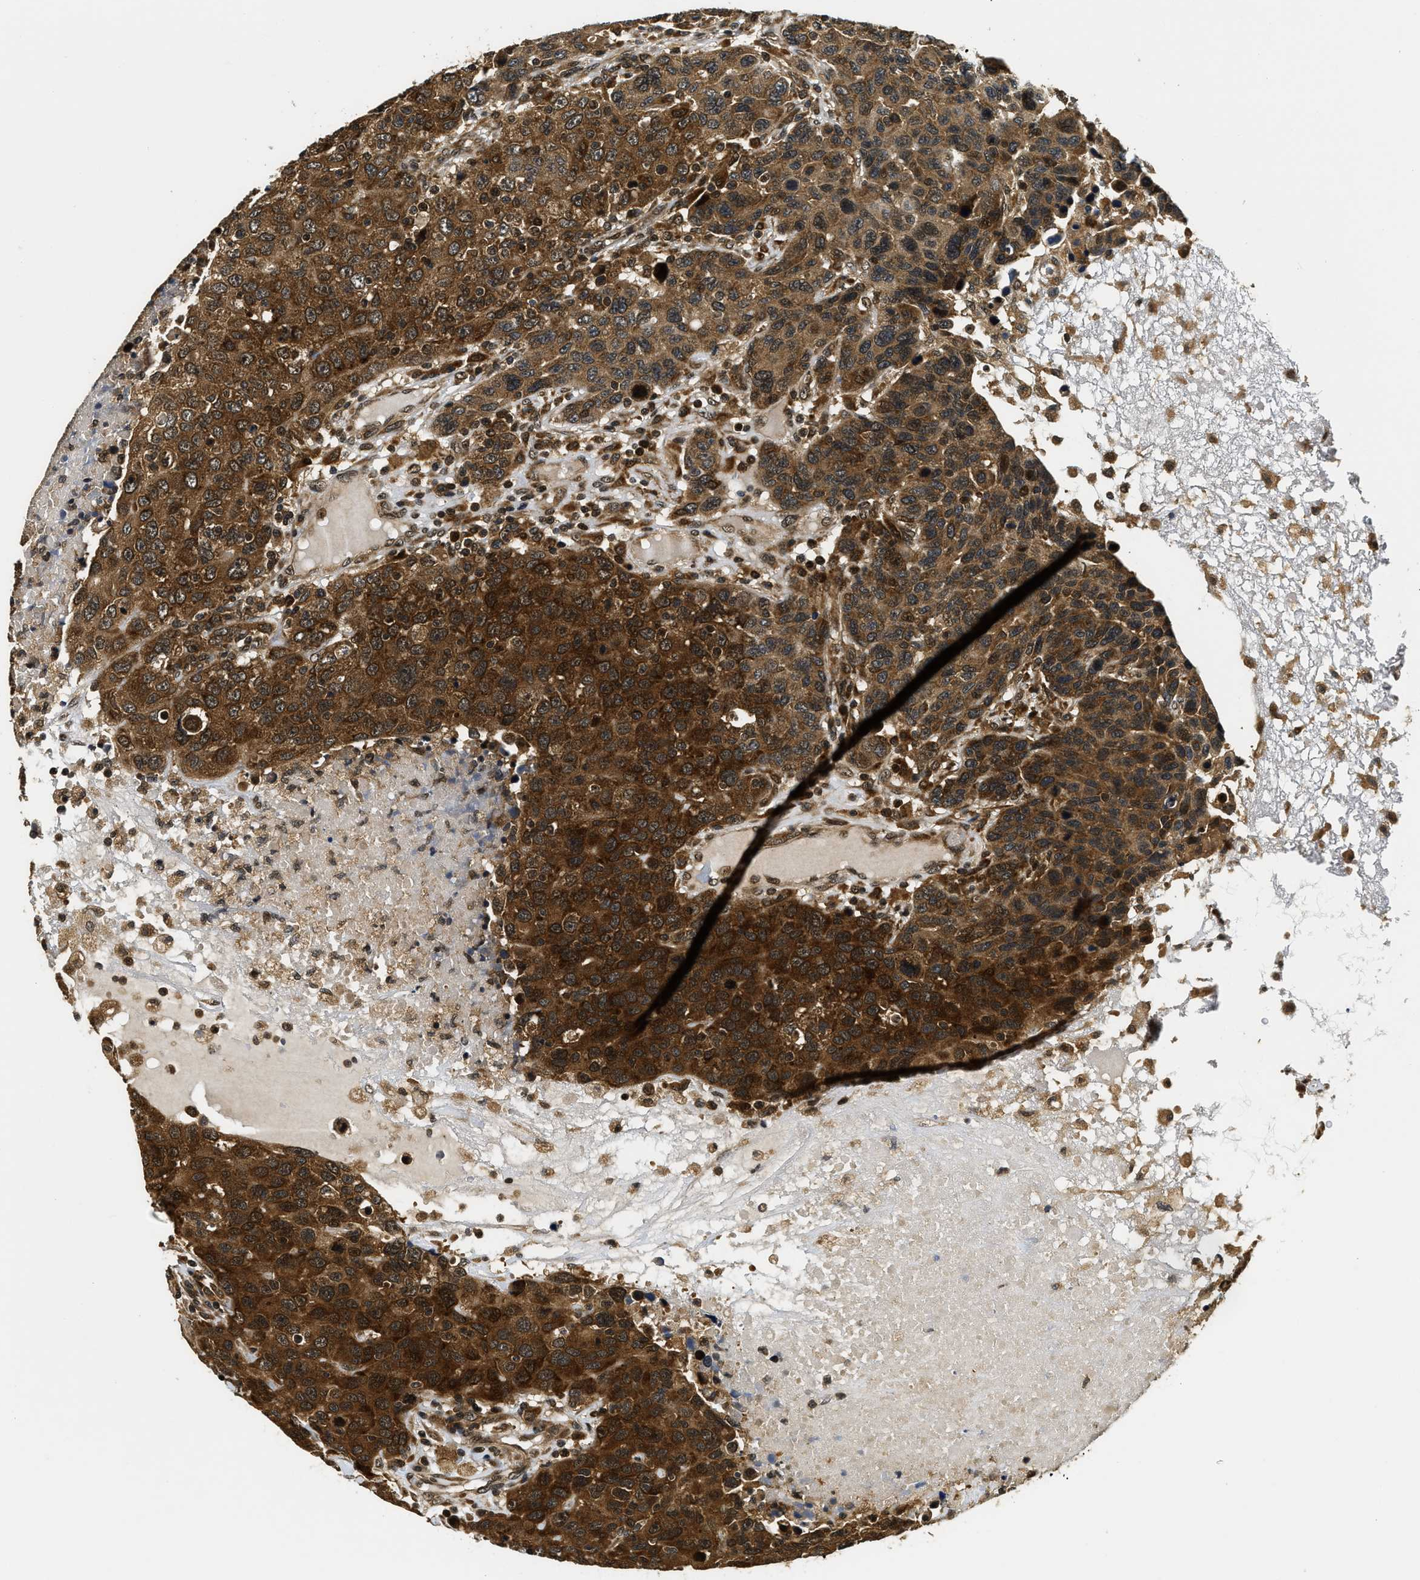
{"staining": {"intensity": "strong", "quantity": ">75%", "location": "cytoplasmic/membranous"}, "tissue": "breast cancer", "cell_type": "Tumor cells", "image_type": "cancer", "snomed": [{"axis": "morphology", "description": "Duct carcinoma"}, {"axis": "topography", "description": "Breast"}], "caption": "Breast cancer (intraductal carcinoma) was stained to show a protein in brown. There is high levels of strong cytoplasmic/membranous expression in about >75% of tumor cells.", "gene": "ADSL", "patient": {"sex": "female", "age": 37}}